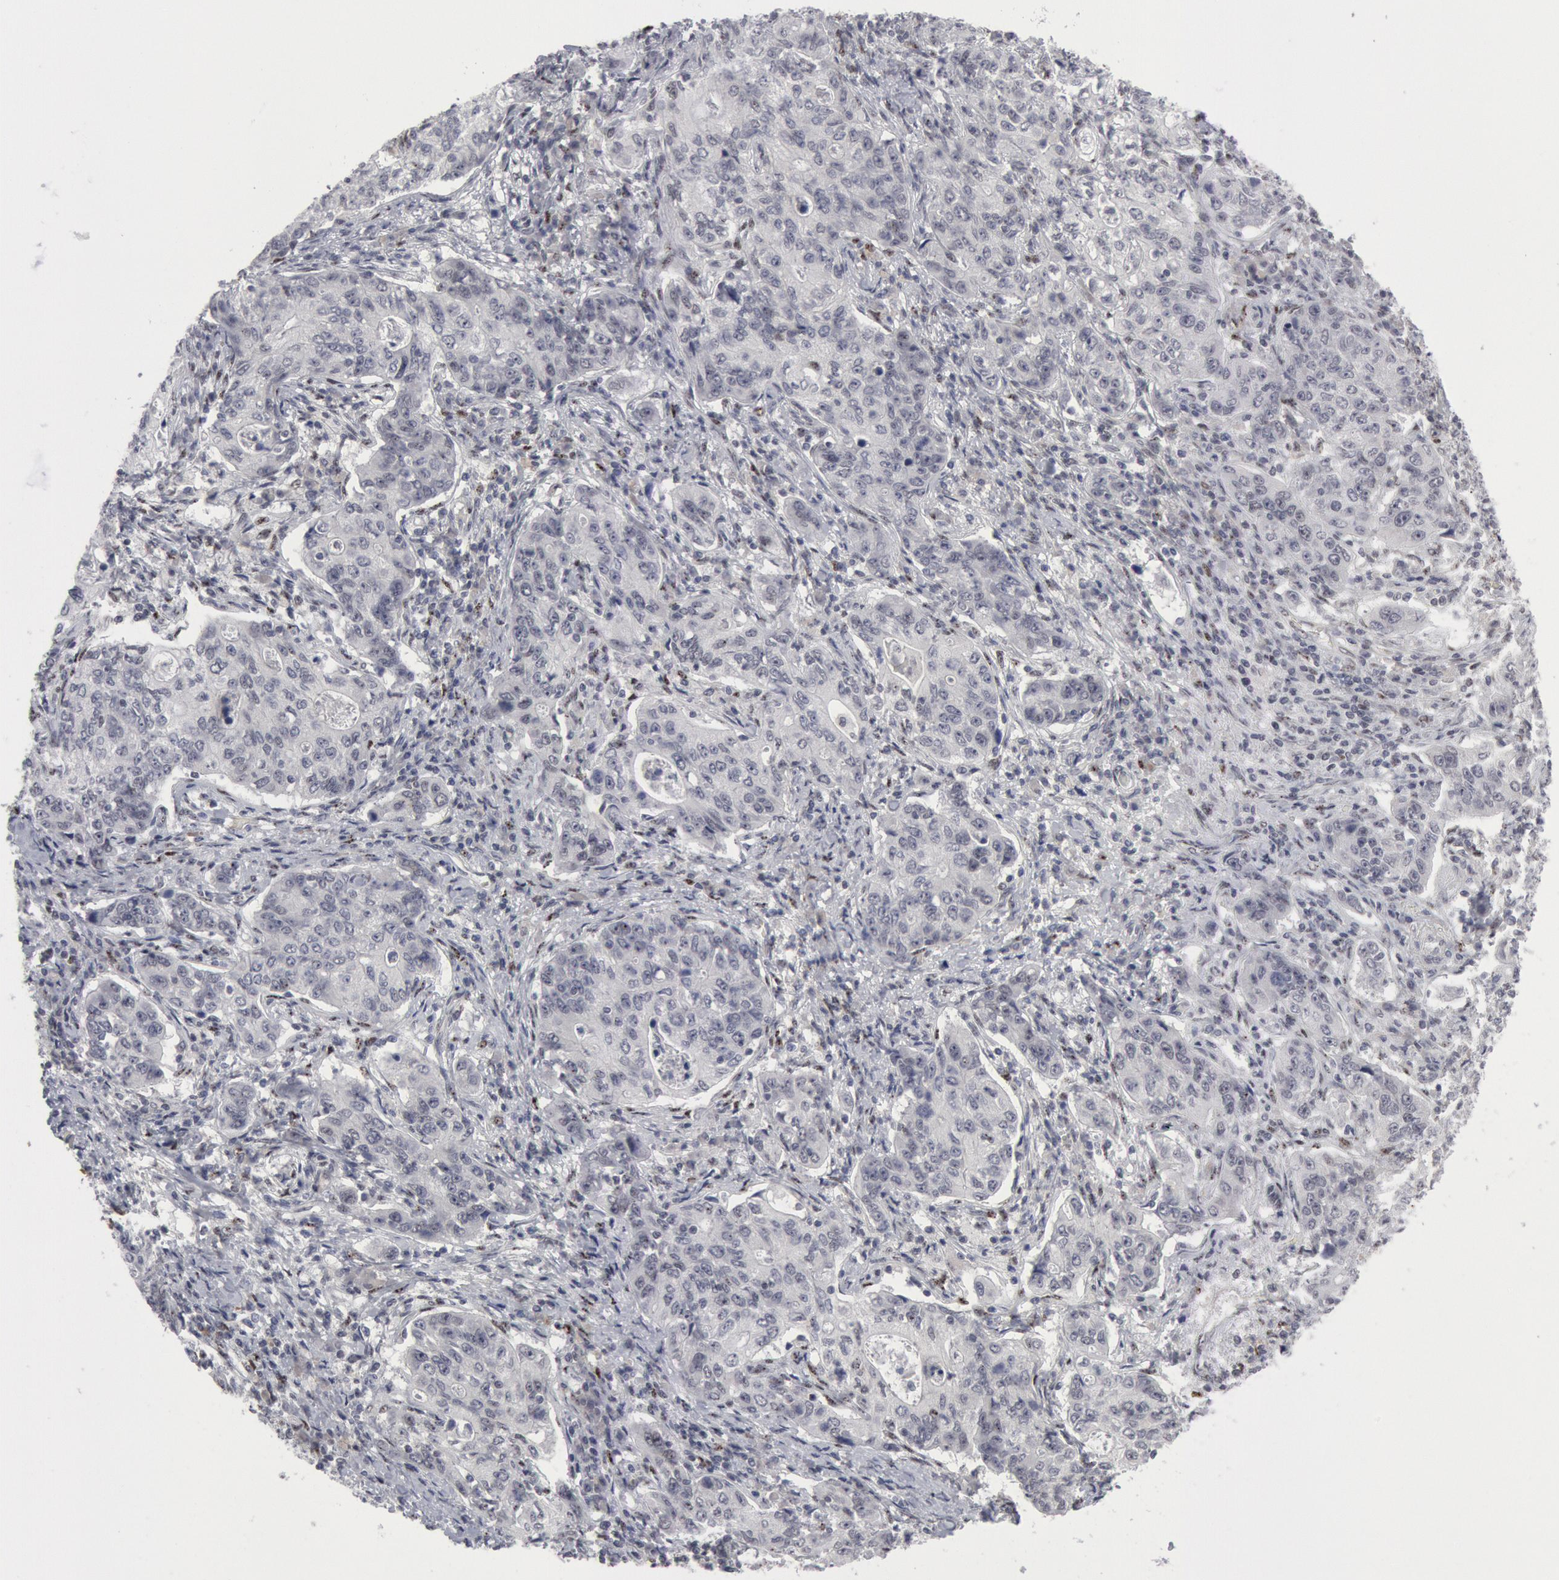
{"staining": {"intensity": "negative", "quantity": "none", "location": "none"}, "tissue": "stomach cancer", "cell_type": "Tumor cells", "image_type": "cancer", "snomed": [{"axis": "morphology", "description": "Adenocarcinoma, NOS"}, {"axis": "topography", "description": "Esophagus"}, {"axis": "topography", "description": "Stomach"}], "caption": "This is a micrograph of immunohistochemistry staining of adenocarcinoma (stomach), which shows no staining in tumor cells. (Brightfield microscopy of DAB immunohistochemistry (IHC) at high magnification).", "gene": "FOXO1", "patient": {"sex": "male", "age": 74}}